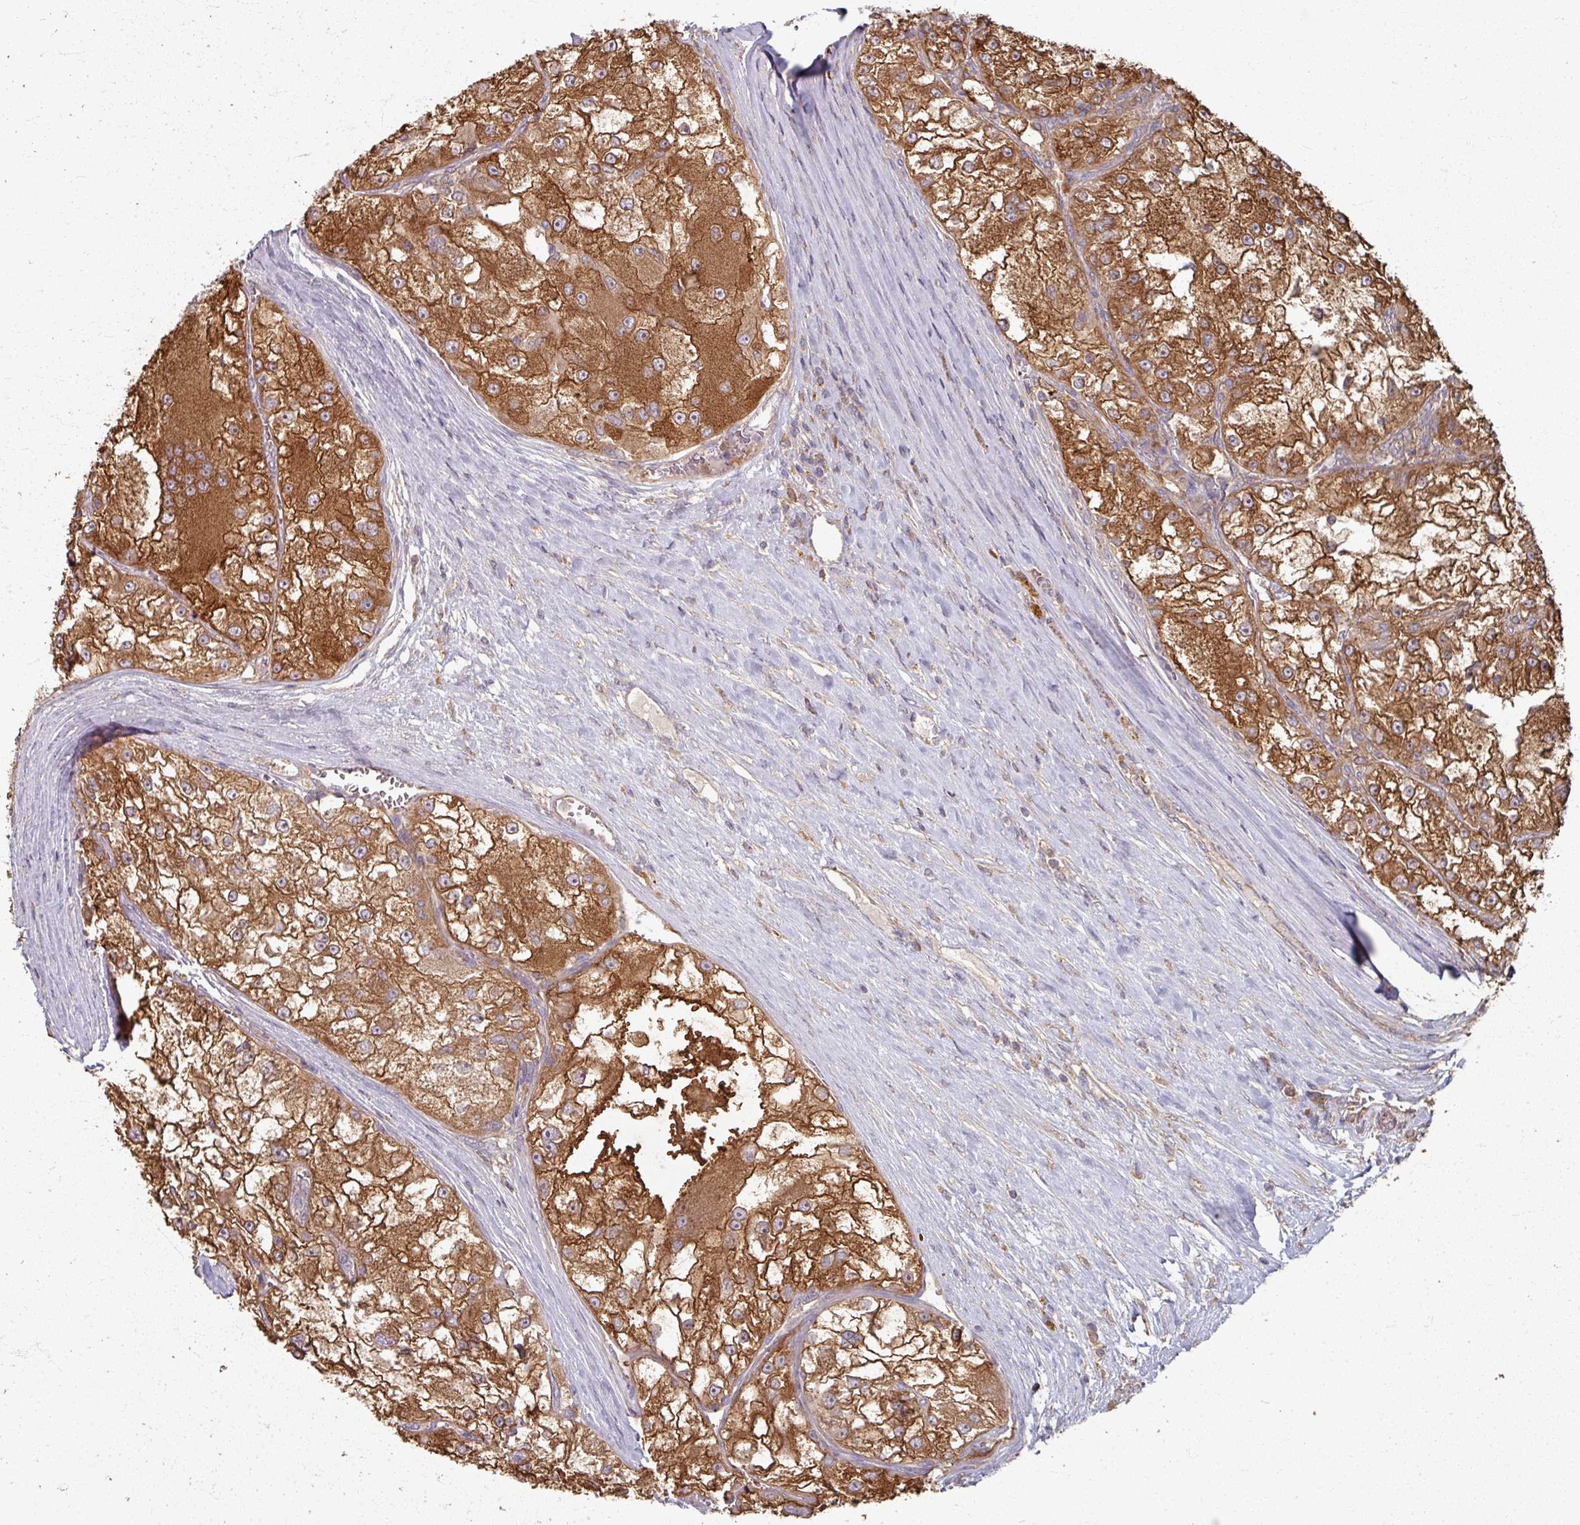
{"staining": {"intensity": "strong", "quantity": ">75%", "location": "cytoplasmic/membranous"}, "tissue": "renal cancer", "cell_type": "Tumor cells", "image_type": "cancer", "snomed": [{"axis": "morphology", "description": "Adenocarcinoma, NOS"}, {"axis": "topography", "description": "Kidney"}], "caption": "A histopathology image showing strong cytoplasmic/membranous expression in approximately >75% of tumor cells in renal adenocarcinoma, as visualized by brown immunohistochemical staining.", "gene": "CCDC68", "patient": {"sex": "female", "age": 72}}